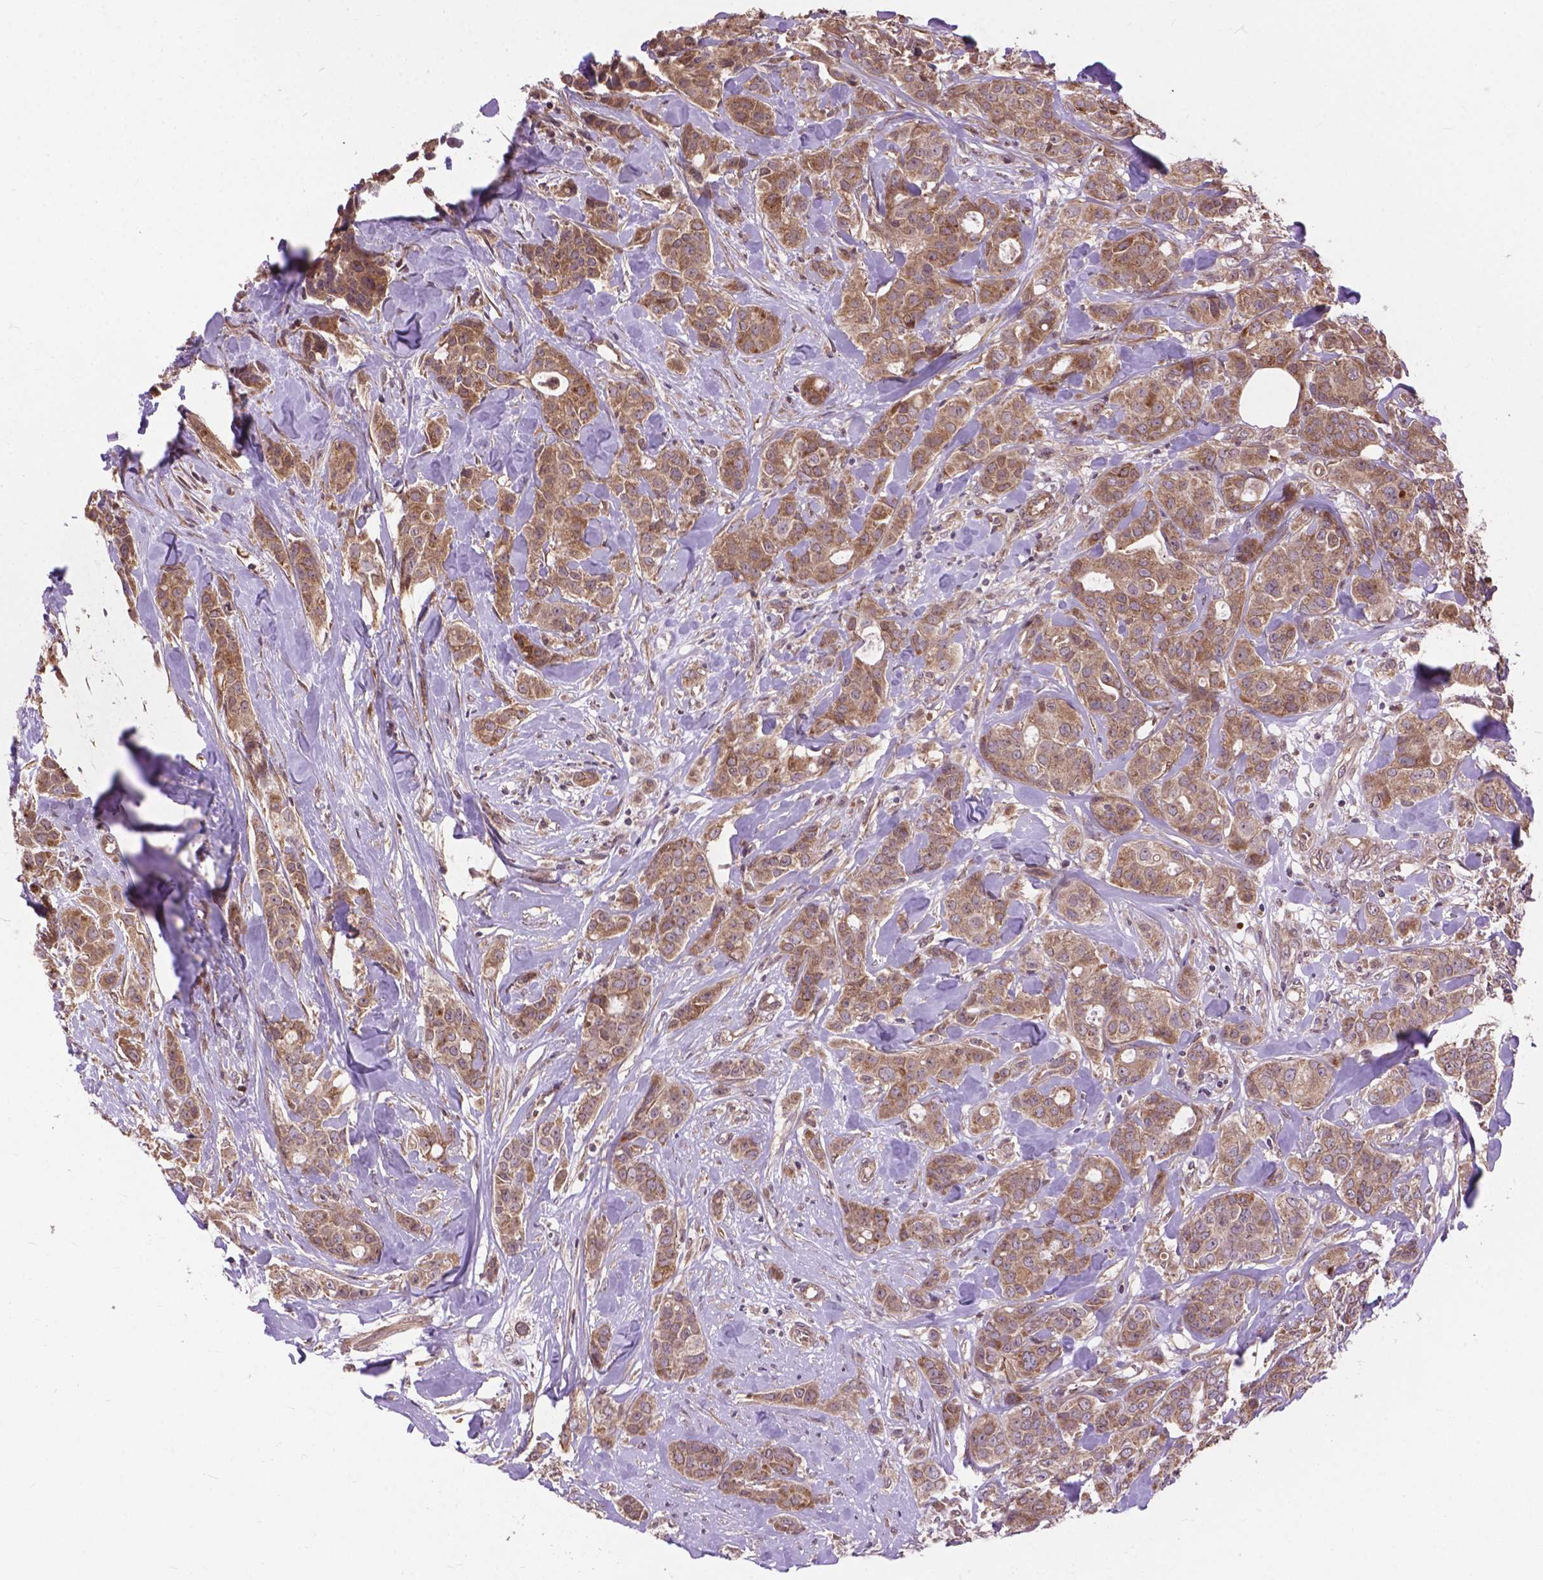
{"staining": {"intensity": "moderate", "quantity": ">75%", "location": "cytoplasmic/membranous"}, "tissue": "breast cancer", "cell_type": "Tumor cells", "image_type": "cancer", "snomed": [{"axis": "morphology", "description": "Duct carcinoma"}, {"axis": "topography", "description": "Breast"}], "caption": "Infiltrating ductal carcinoma (breast) stained with DAB immunohistochemistry (IHC) demonstrates medium levels of moderate cytoplasmic/membranous staining in approximately >75% of tumor cells.", "gene": "ZNF616", "patient": {"sex": "female", "age": 43}}